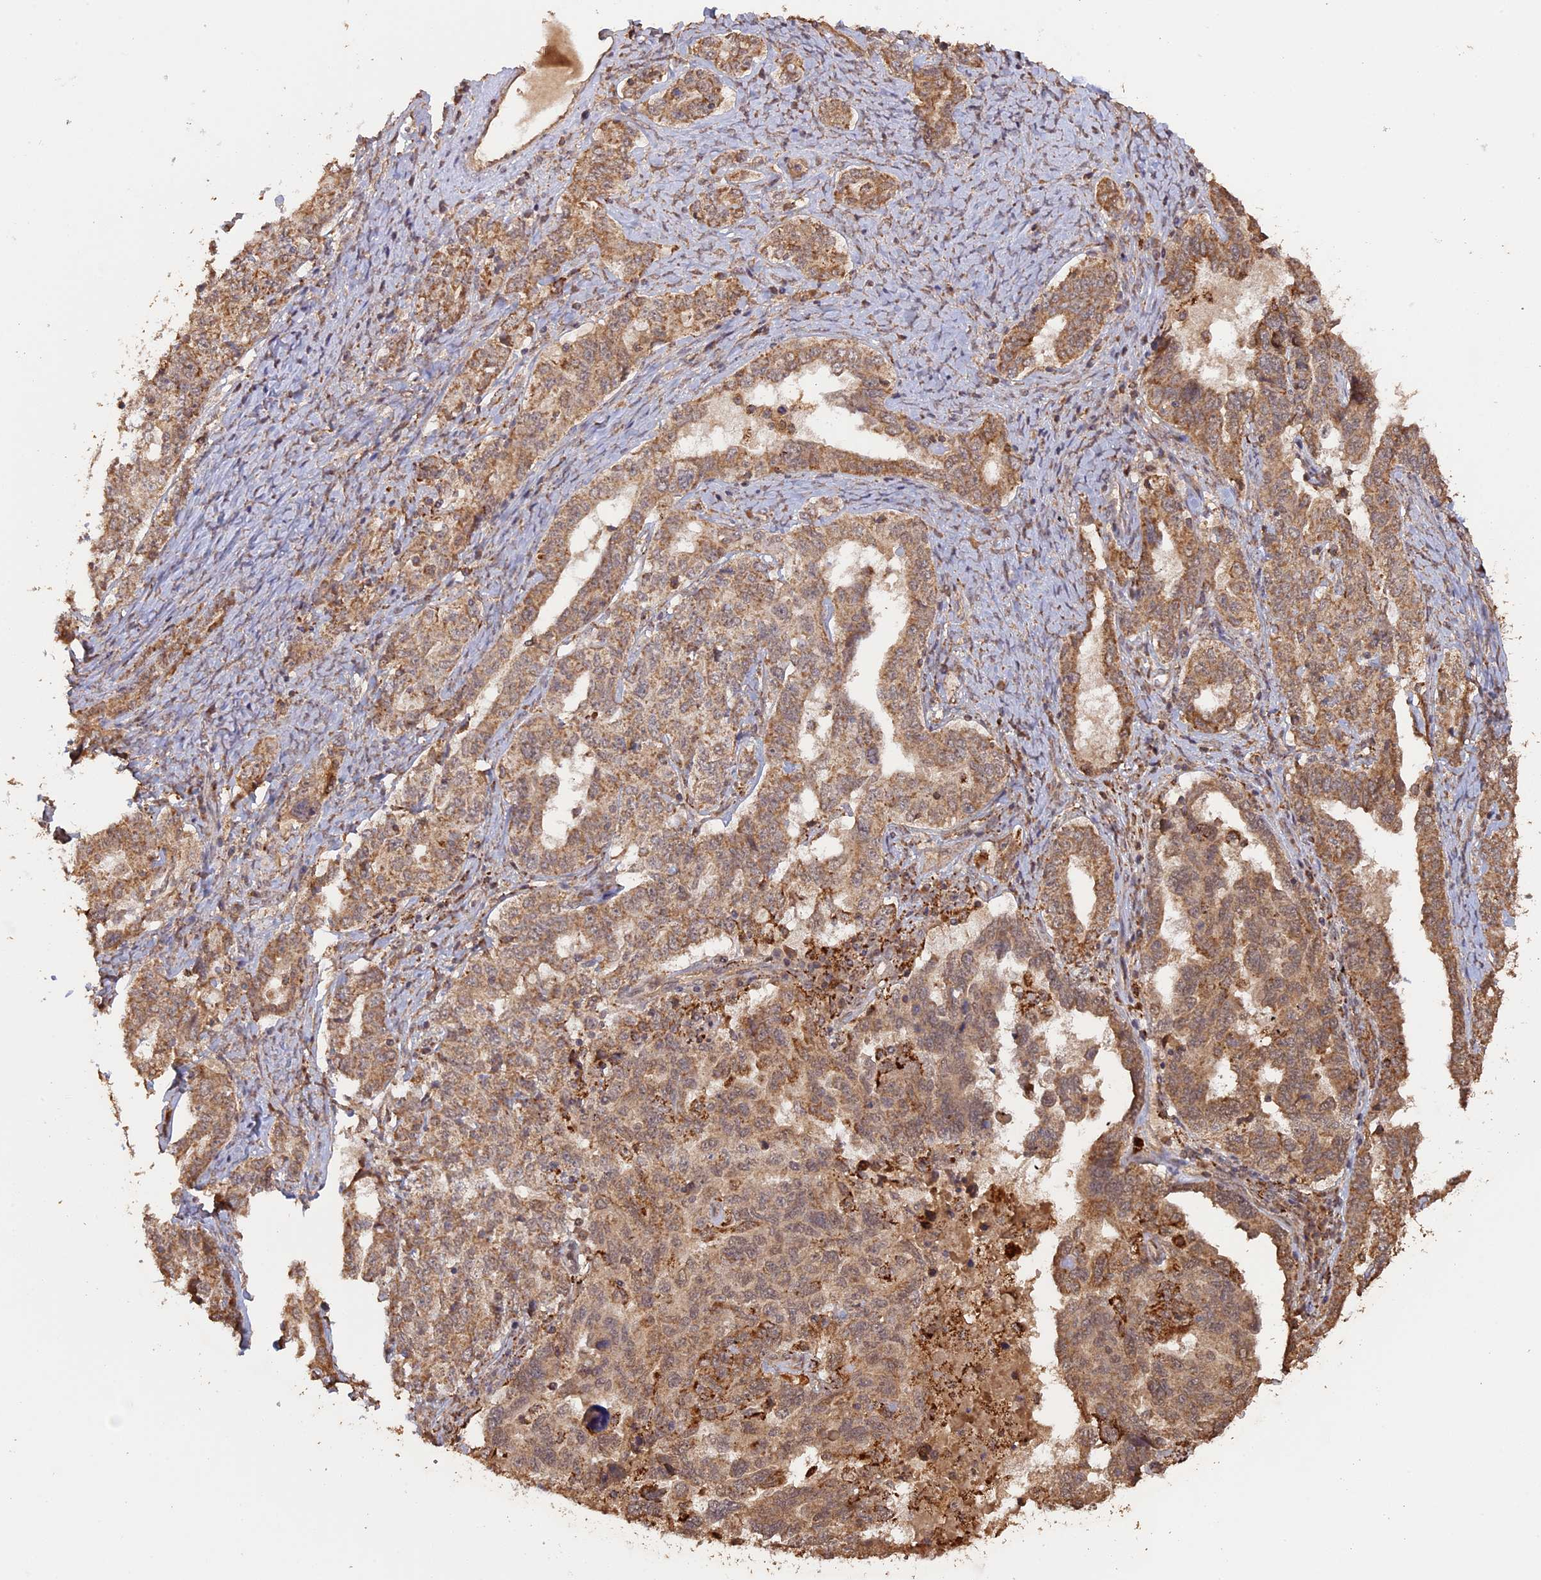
{"staining": {"intensity": "moderate", "quantity": ">75%", "location": "cytoplasmic/membranous"}, "tissue": "ovarian cancer", "cell_type": "Tumor cells", "image_type": "cancer", "snomed": [{"axis": "morphology", "description": "Carcinoma, endometroid"}, {"axis": "topography", "description": "Ovary"}], "caption": "Immunohistochemical staining of human ovarian cancer (endometroid carcinoma) exhibits medium levels of moderate cytoplasmic/membranous protein staining in about >75% of tumor cells.", "gene": "FAM210B", "patient": {"sex": "female", "age": 62}}